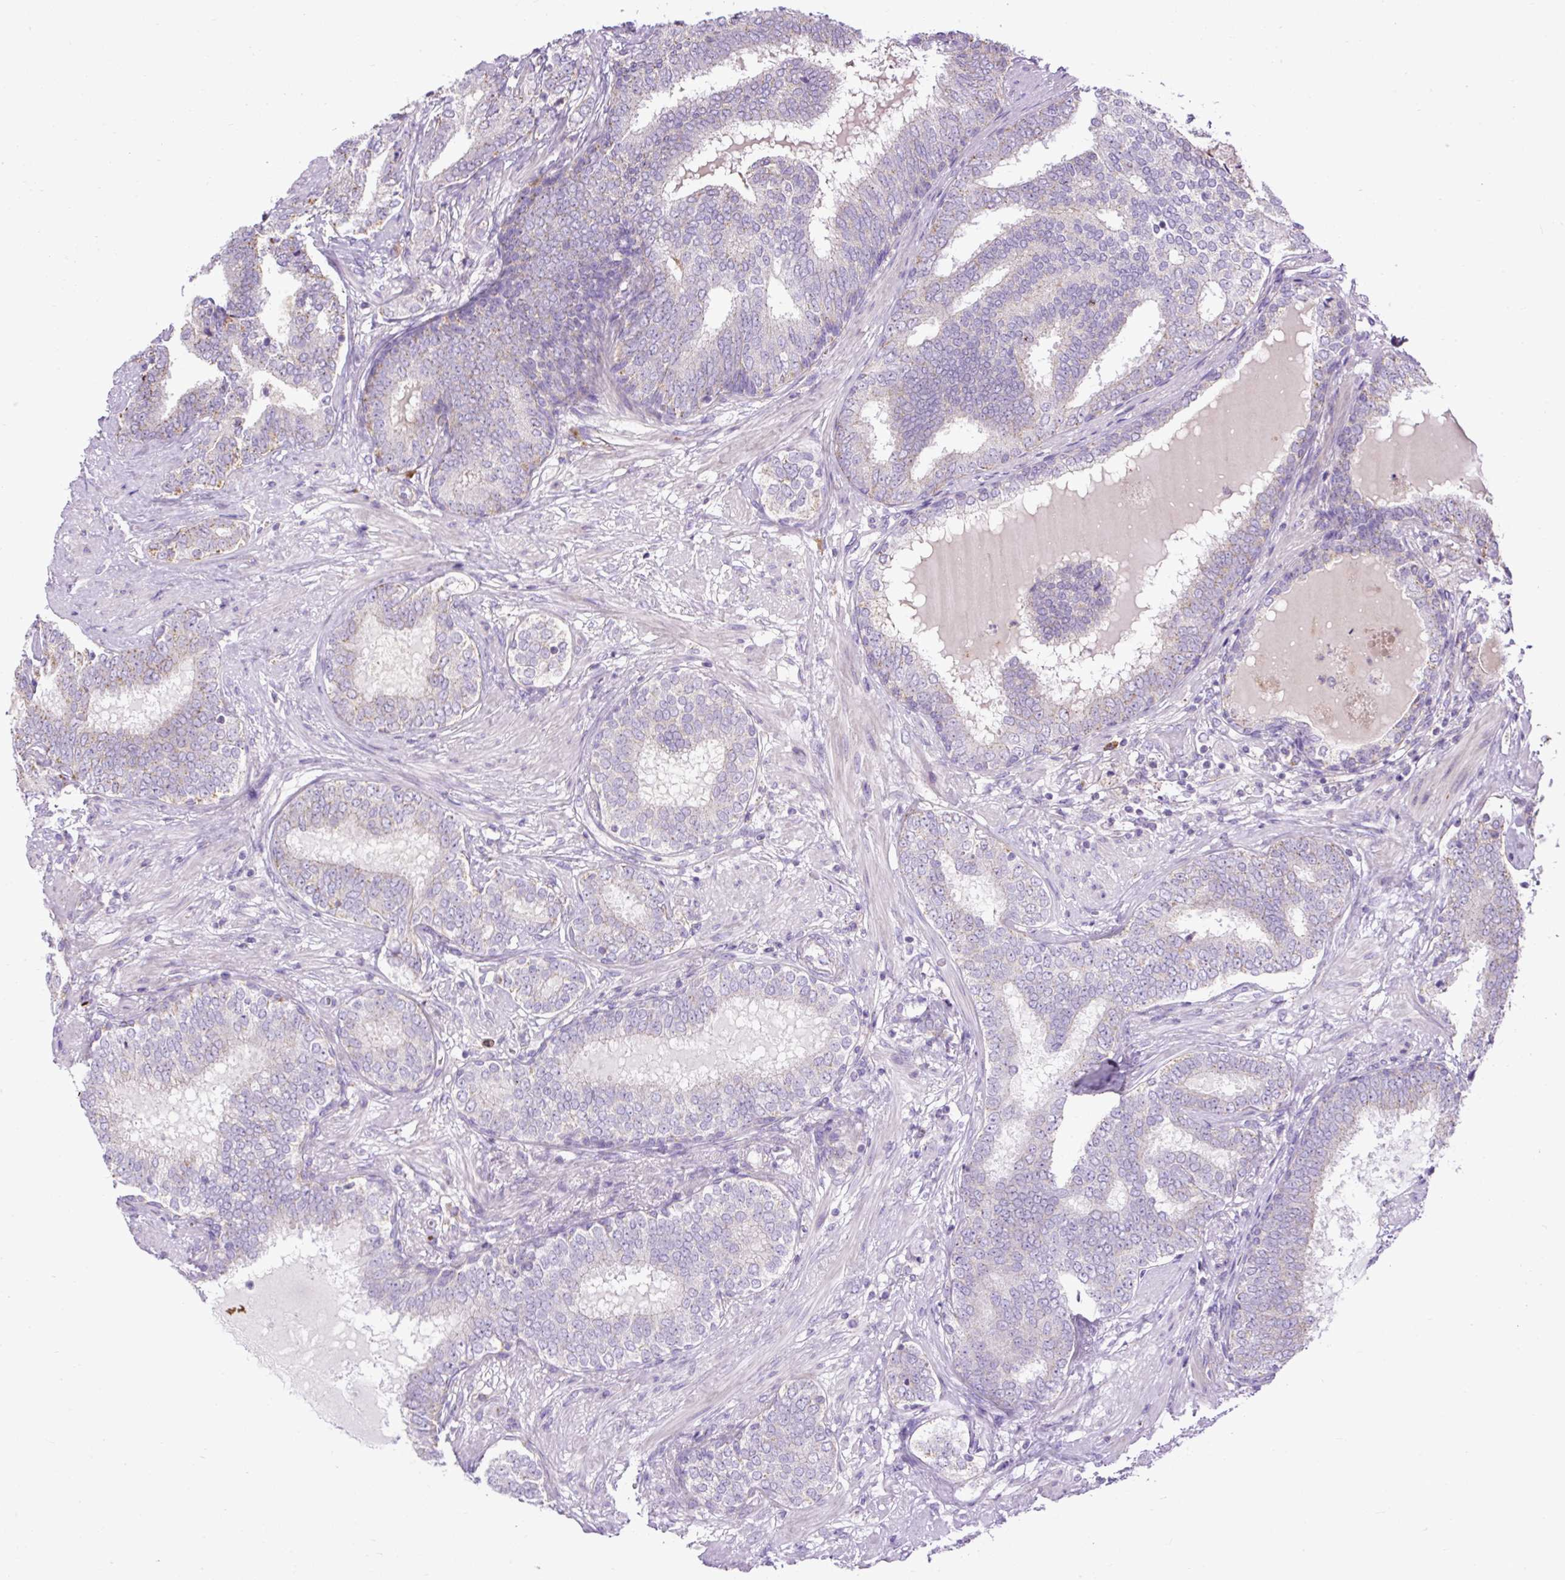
{"staining": {"intensity": "negative", "quantity": "none", "location": "none"}, "tissue": "prostate cancer", "cell_type": "Tumor cells", "image_type": "cancer", "snomed": [{"axis": "morphology", "description": "Adenocarcinoma, High grade"}, {"axis": "topography", "description": "Prostate"}], "caption": "The immunohistochemistry photomicrograph has no significant expression in tumor cells of prostate cancer (adenocarcinoma (high-grade)) tissue. Brightfield microscopy of immunohistochemistry stained with DAB (brown) and hematoxylin (blue), captured at high magnification.", "gene": "CFAP47", "patient": {"sex": "male", "age": 72}}